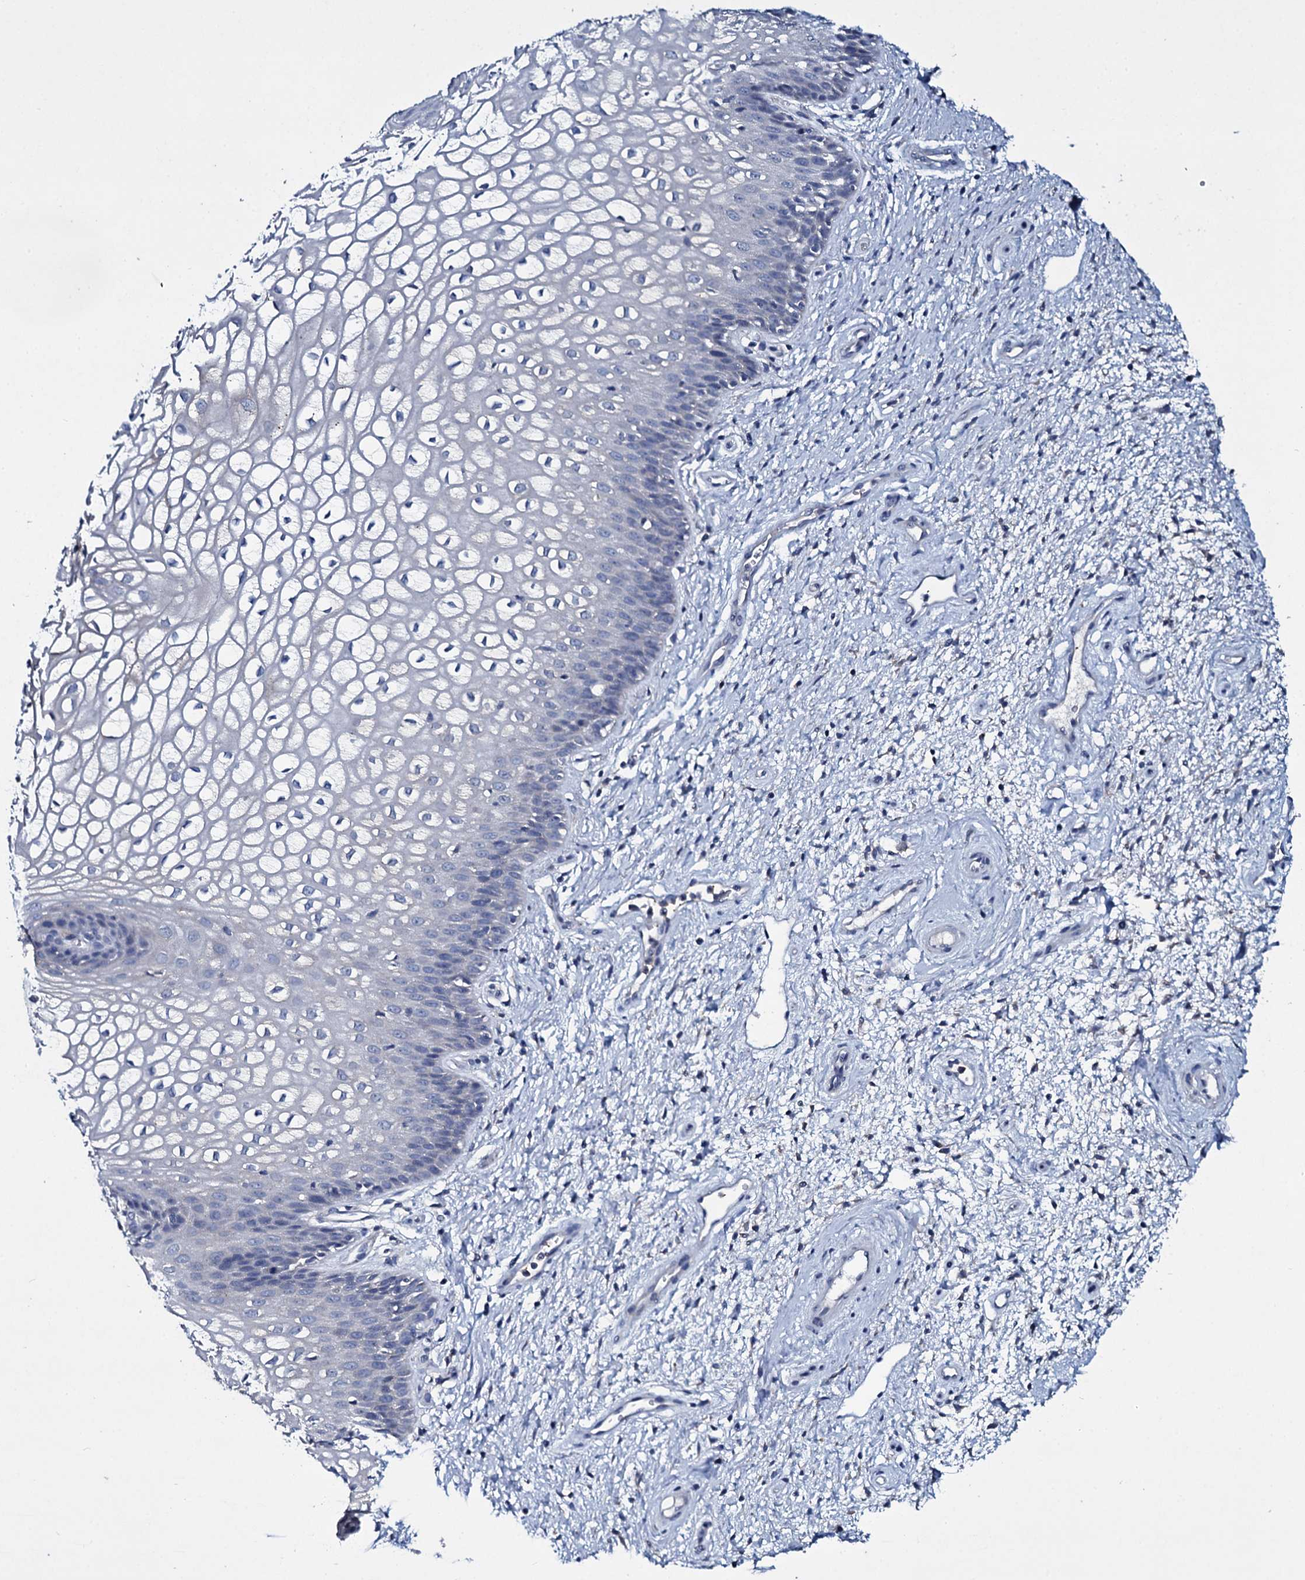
{"staining": {"intensity": "negative", "quantity": "none", "location": "none"}, "tissue": "vagina", "cell_type": "Squamous epithelial cells", "image_type": "normal", "snomed": [{"axis": "morphology", "description": "Normal tissue, NOS"}, {"axis": "topography", "description": "Vagina"}], "caption": "The photomicrograph reveals no significant positivity in squamous epithelial cells of vagina. Brightfield microscopy of immunohistochemistry stained with DAB (3,3'-diaminobenzidine) (brown) and hematoxylin (blue), captured at high magnification.", "gene": "TPGS2", "patient": {"sex": "female", "age": 34}}